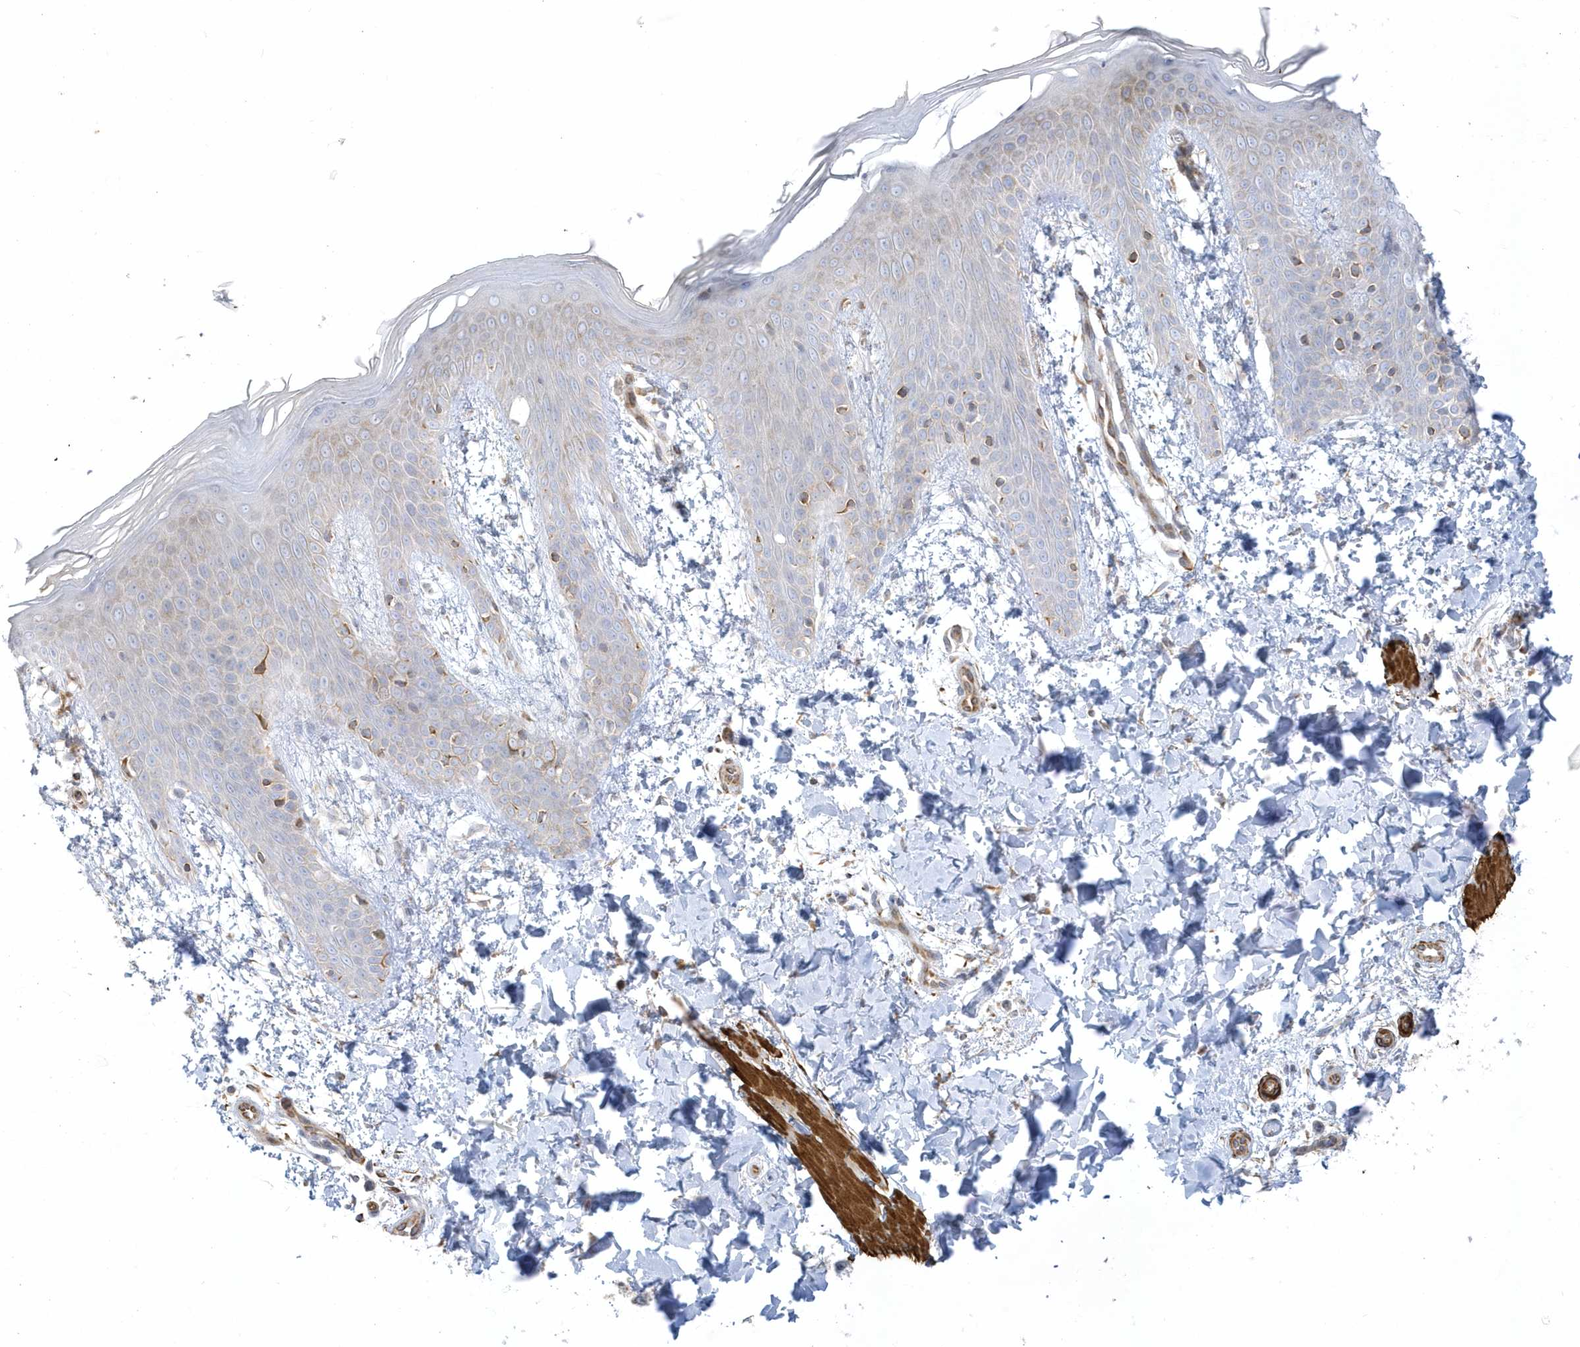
{"staining": {"intensity": "weak", "quantity": ">75%", "location": "cytoplasmic/membranous"}, "tissue": "skin", "cell_type": "Fibroblasts", "image_type": "normal", "snomed": [{"axis": "morphology", "description": "Normal tissue, NOS"}, {"axis": "topography", "description": "Skin"}], "caption": "High-magnification brightfield microscopy of benign skin stained with DAB (3,3'-diaminobenzidine) (brown) and counterstained with hematoxylin (blue). fibroblasts exhibit weak cytoplasmic/membranous positivity is identified in approximately>75% of cells. The staining was performed using DAB (3,3'-diaminobenzidine) to visualize the protein expression in brown, while the nuclei were stained in blue with hematoxylin (Magnification: 20x).", "gene": "THADA", "patient": {"sex": "male", "age": 36}}